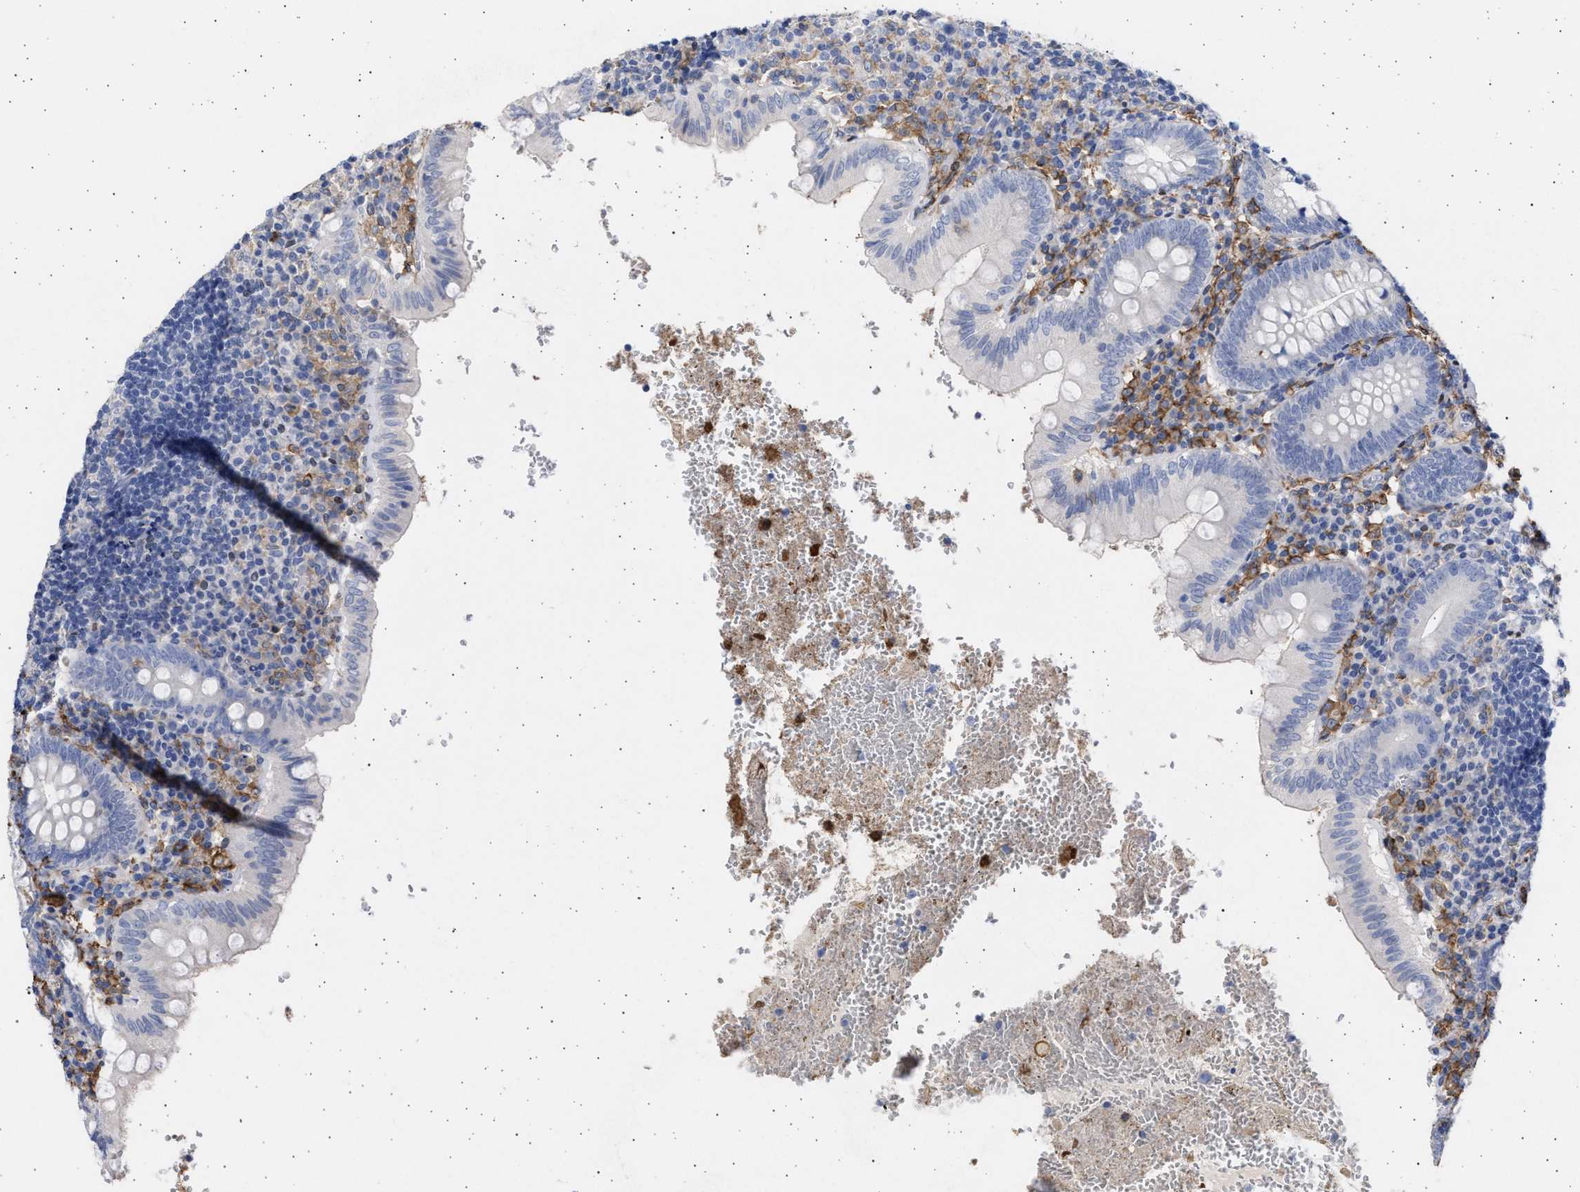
{"staining": {"intensity": "negative", "quantity": "none", "location": "none"}, "tissue": "appendix", "cell_type": "Glandular cells", "image_type": "normal", "snomed": [{"axis": "morphology", "description": "Normal tissue, NOS"}, {"axis": "topography", "description": "Appendix"}], "caption": "Appendix stained for a protein using IHC displays no positivity glandular cells.", "gene": "FCER1A", "patient": {"sex": "male", "age": 8}}